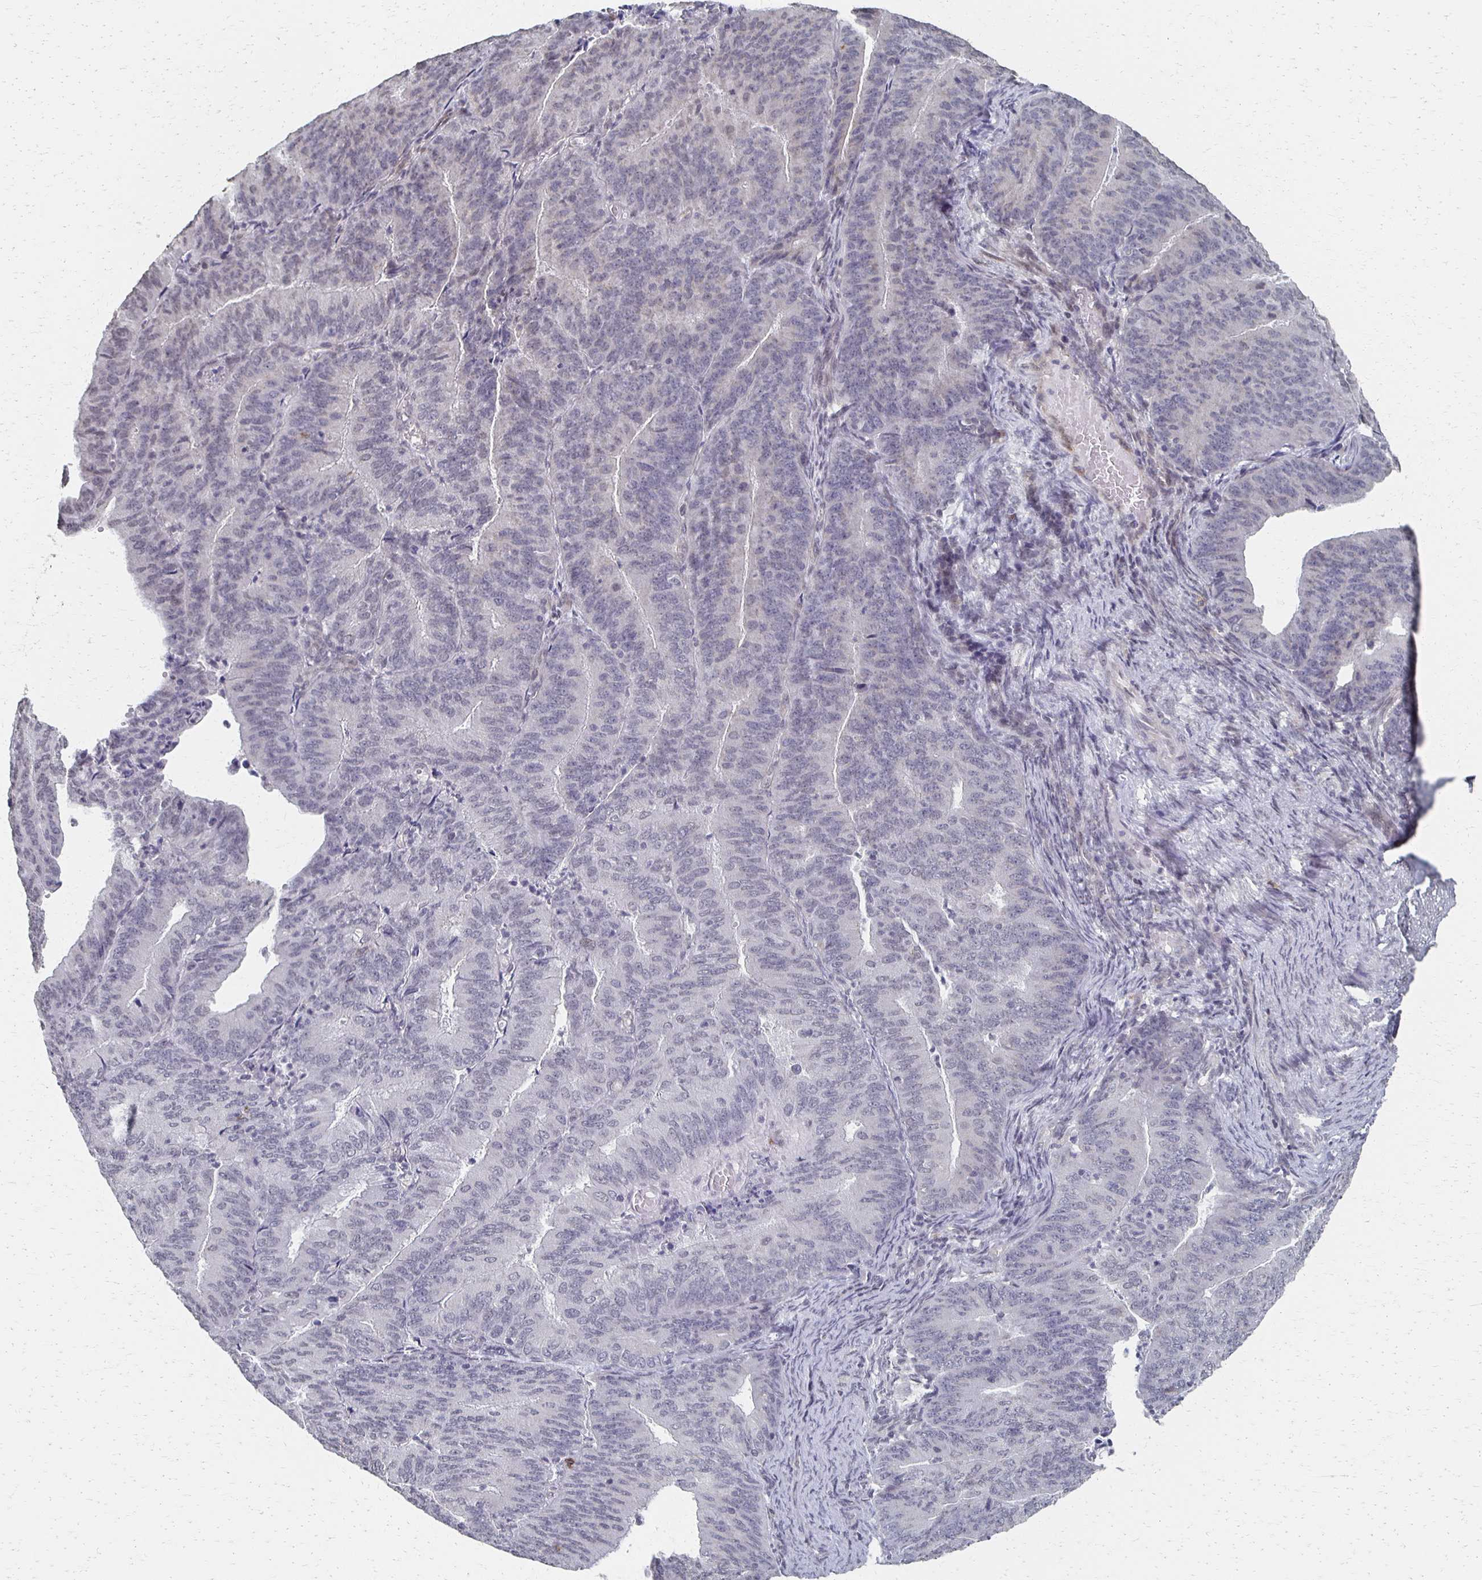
{"staining": {"intensity": "negative", "quantity": "none", "location": "none"}, "tissue": "endometrial cancer", "cell_type": "Tumor cells", "image_type": "cancer", "snomed": [{"axis": "morphology", "description": "Adenocarcinoma, NOS"}, {"axis": "topography", "description": "Endometrium"}], "caption": "Image shows no significant protein expression in tumor cells of endometrial cancer. Nuclei are stained in blue.", "gene": "DAB1", "patient": {"sex": "female", "age": 57}}